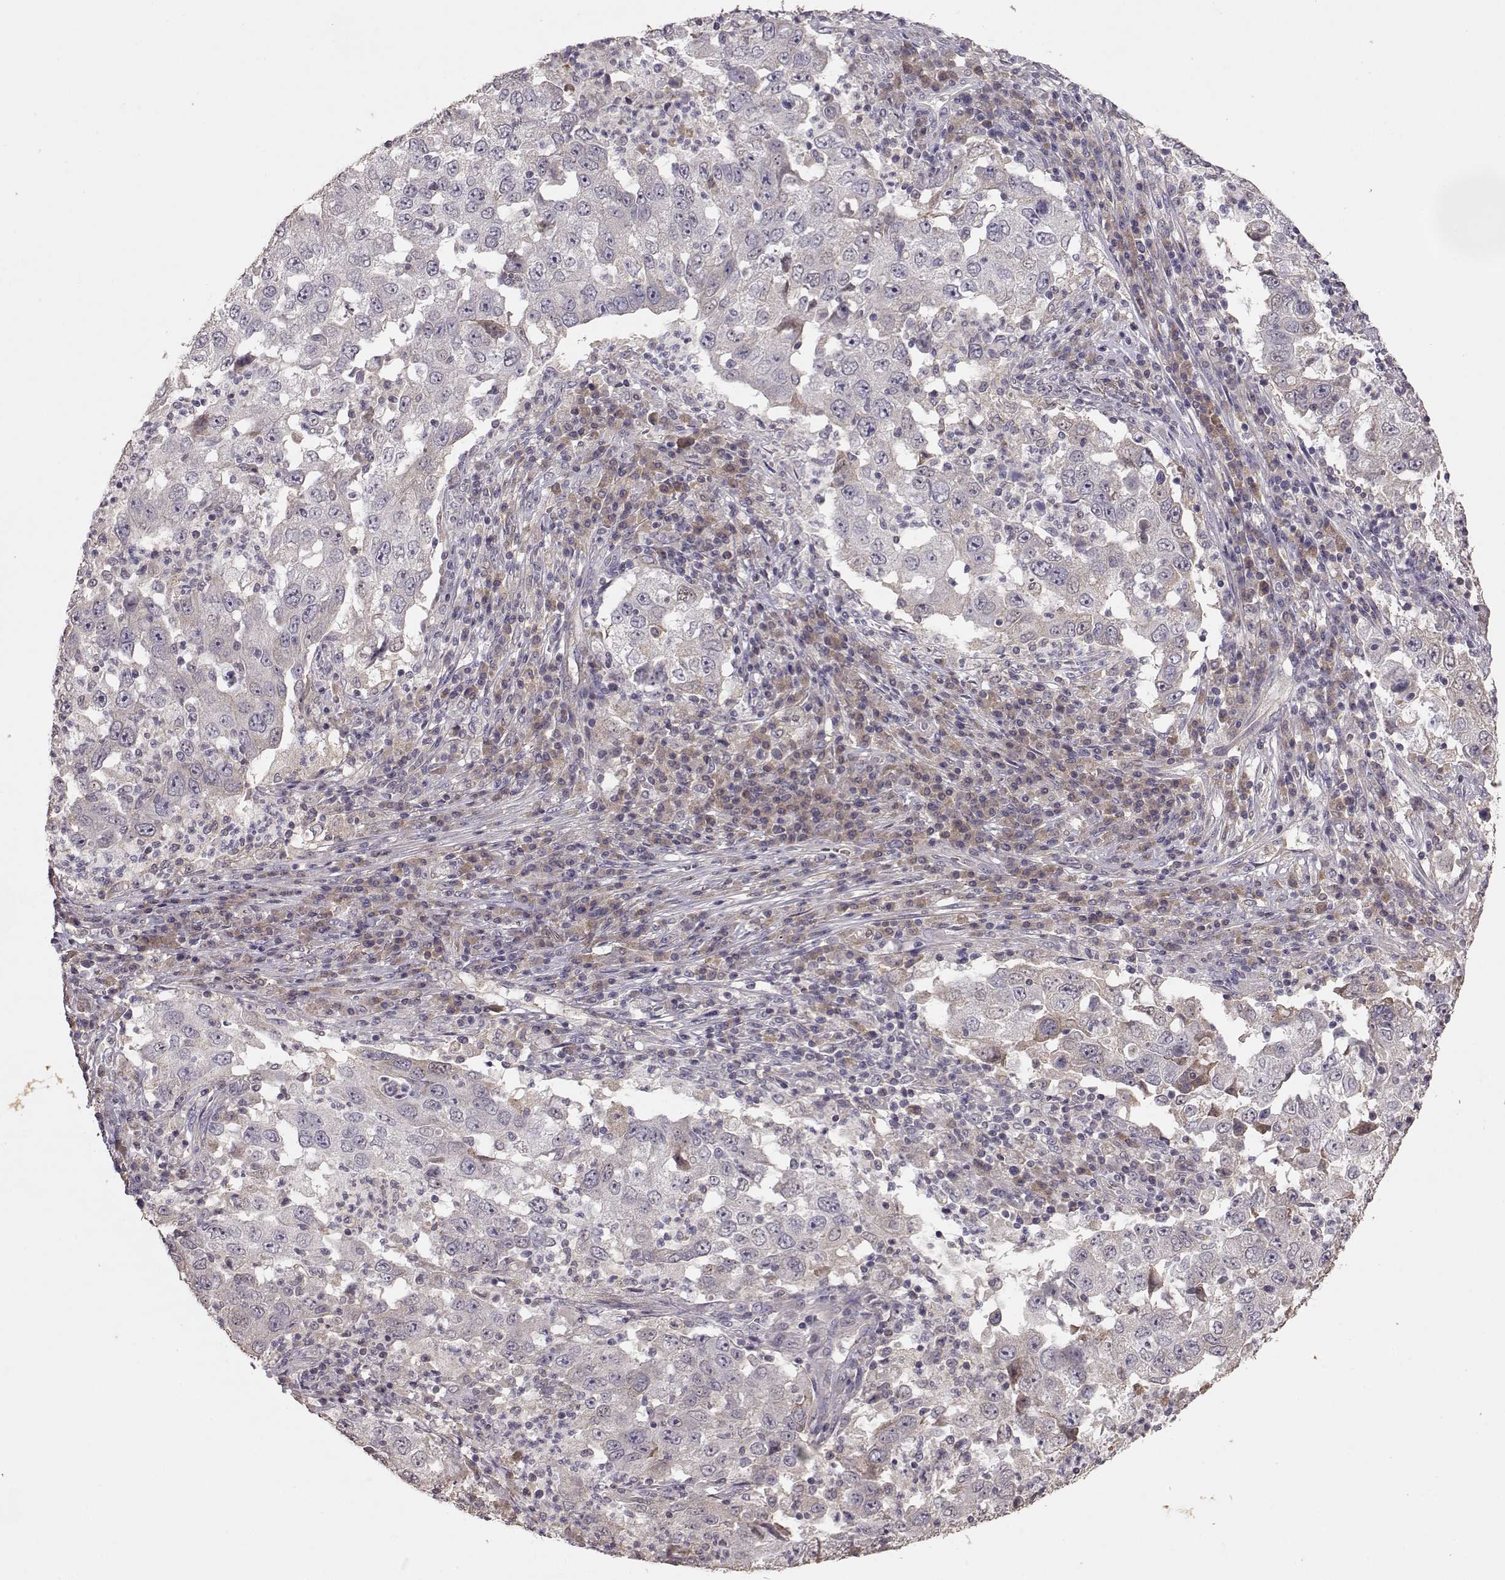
{"staining": {"intensity": "weak", "quantity": "<25%", "location": "cytoplasmic/membranous"}, "tissue": "lung cancer", "cell_type": "Tumor cells", "image_type": "cancer", "snomed": [{"axis": "morphology", "description": "Adenocarcinoma, NOS"}, {"axis": "topography", "description": "Lung"}], "caption": "High magnification brightfield microscopy of lung cancer (adenocarcinoma) stained with DAB (brown) and counterstained with hematoxylin (blue): tumor cells show no significant expression.", "gene": "PMCH", "patient": {"sex": "male", "age": 73}}